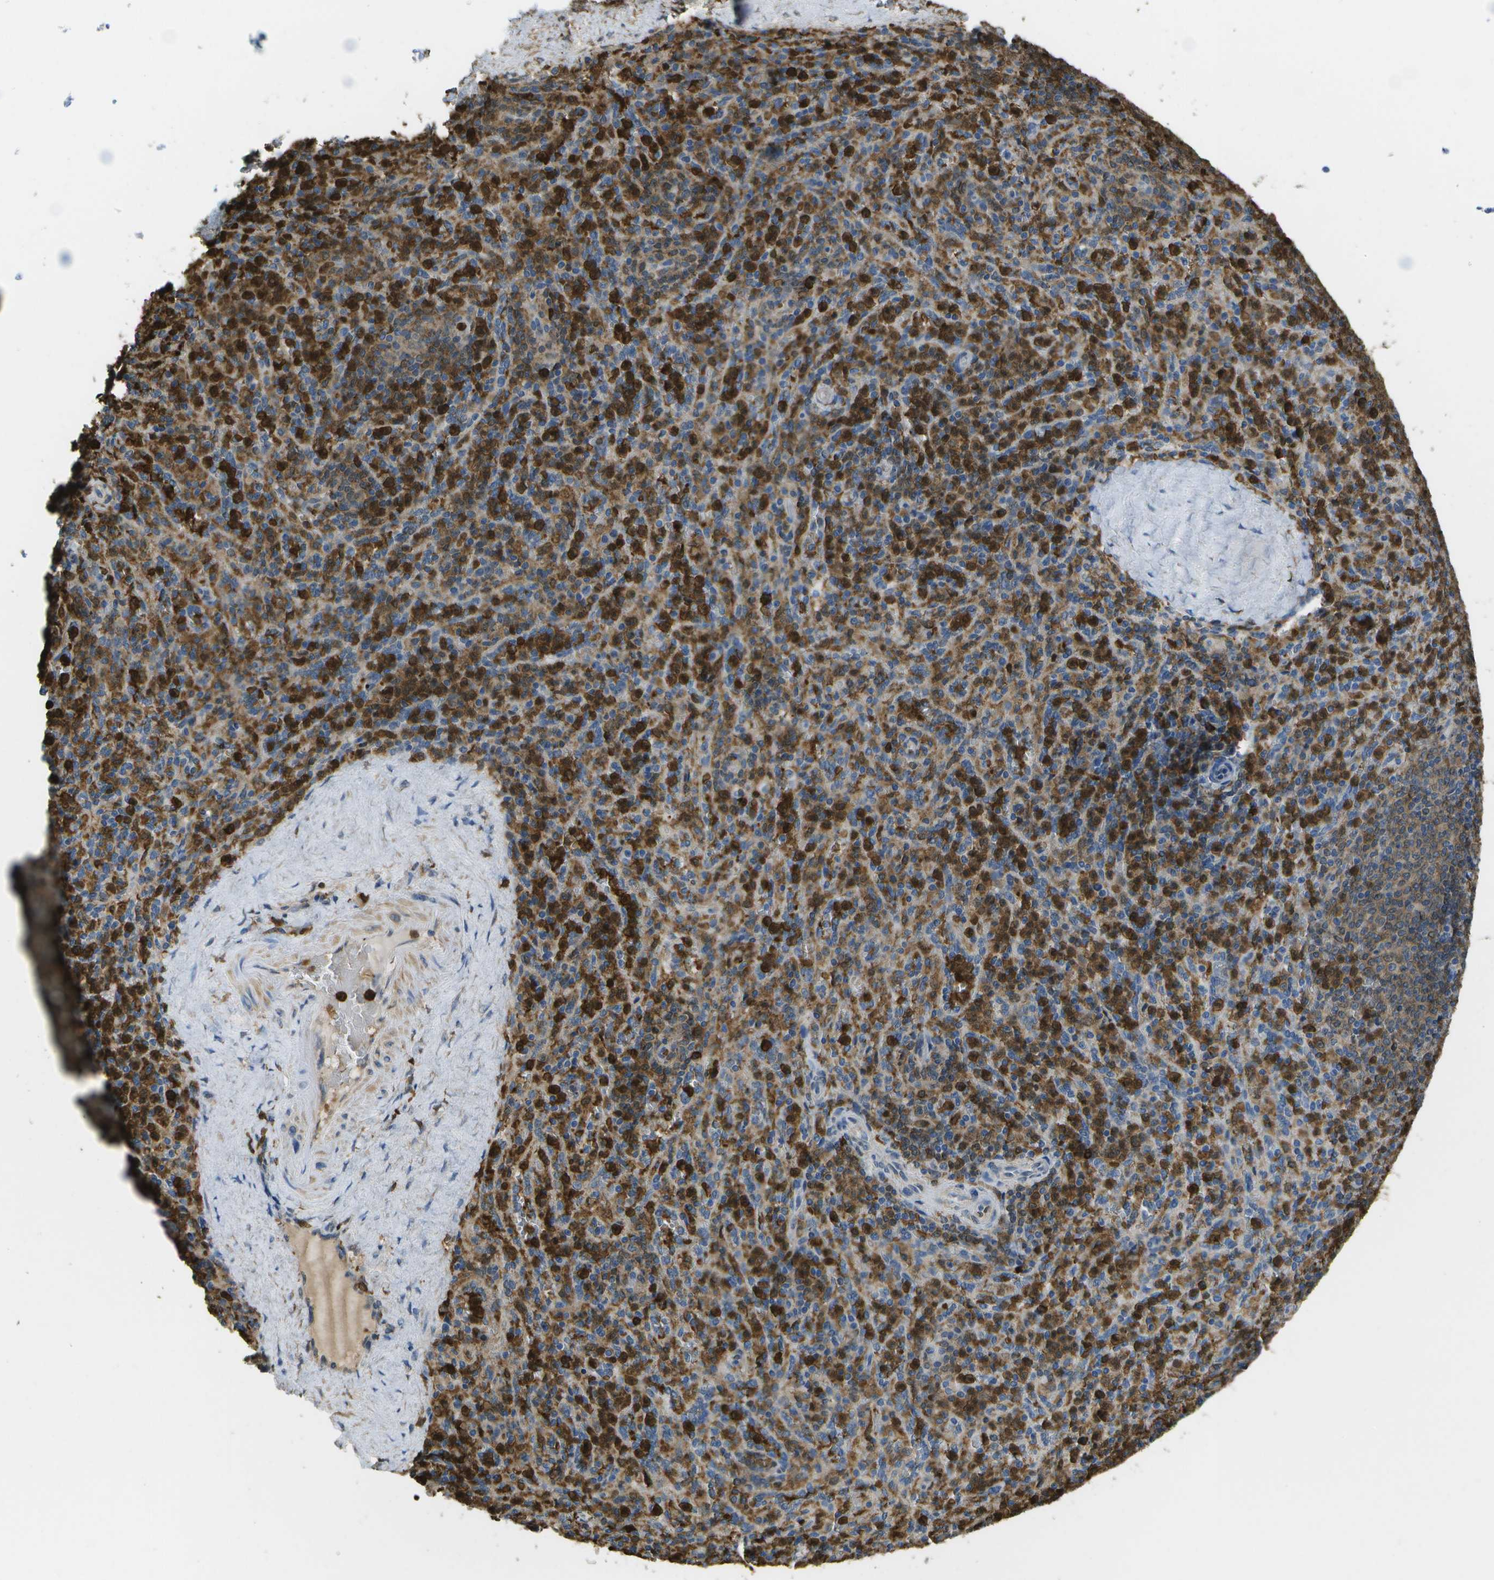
{"staining": {"intensity": "strong", "quantity": ">75%", "location": "cytoplasmic/membranous"}, "tissue": "spleen", "cell_type": "Cells in red pulp", "image_type": "normal", "snomed": [{"axis": "morphology", "description": "Normal tissue, NOS"}, {"axis": "topography", "description": "Spleen"}], "caption": "IHC photomicrograph of benign spleen: spleen stained using immunohistochemistry (IHC) exhibits high levels of strong protein expression localized specifically in the cytoplasmic/membranous of cells in red pulp, appearing as a cytoplasmic/membranous brown color.", "gene": "CACHD1", "patient": {"sex": "male", "age": 36}}